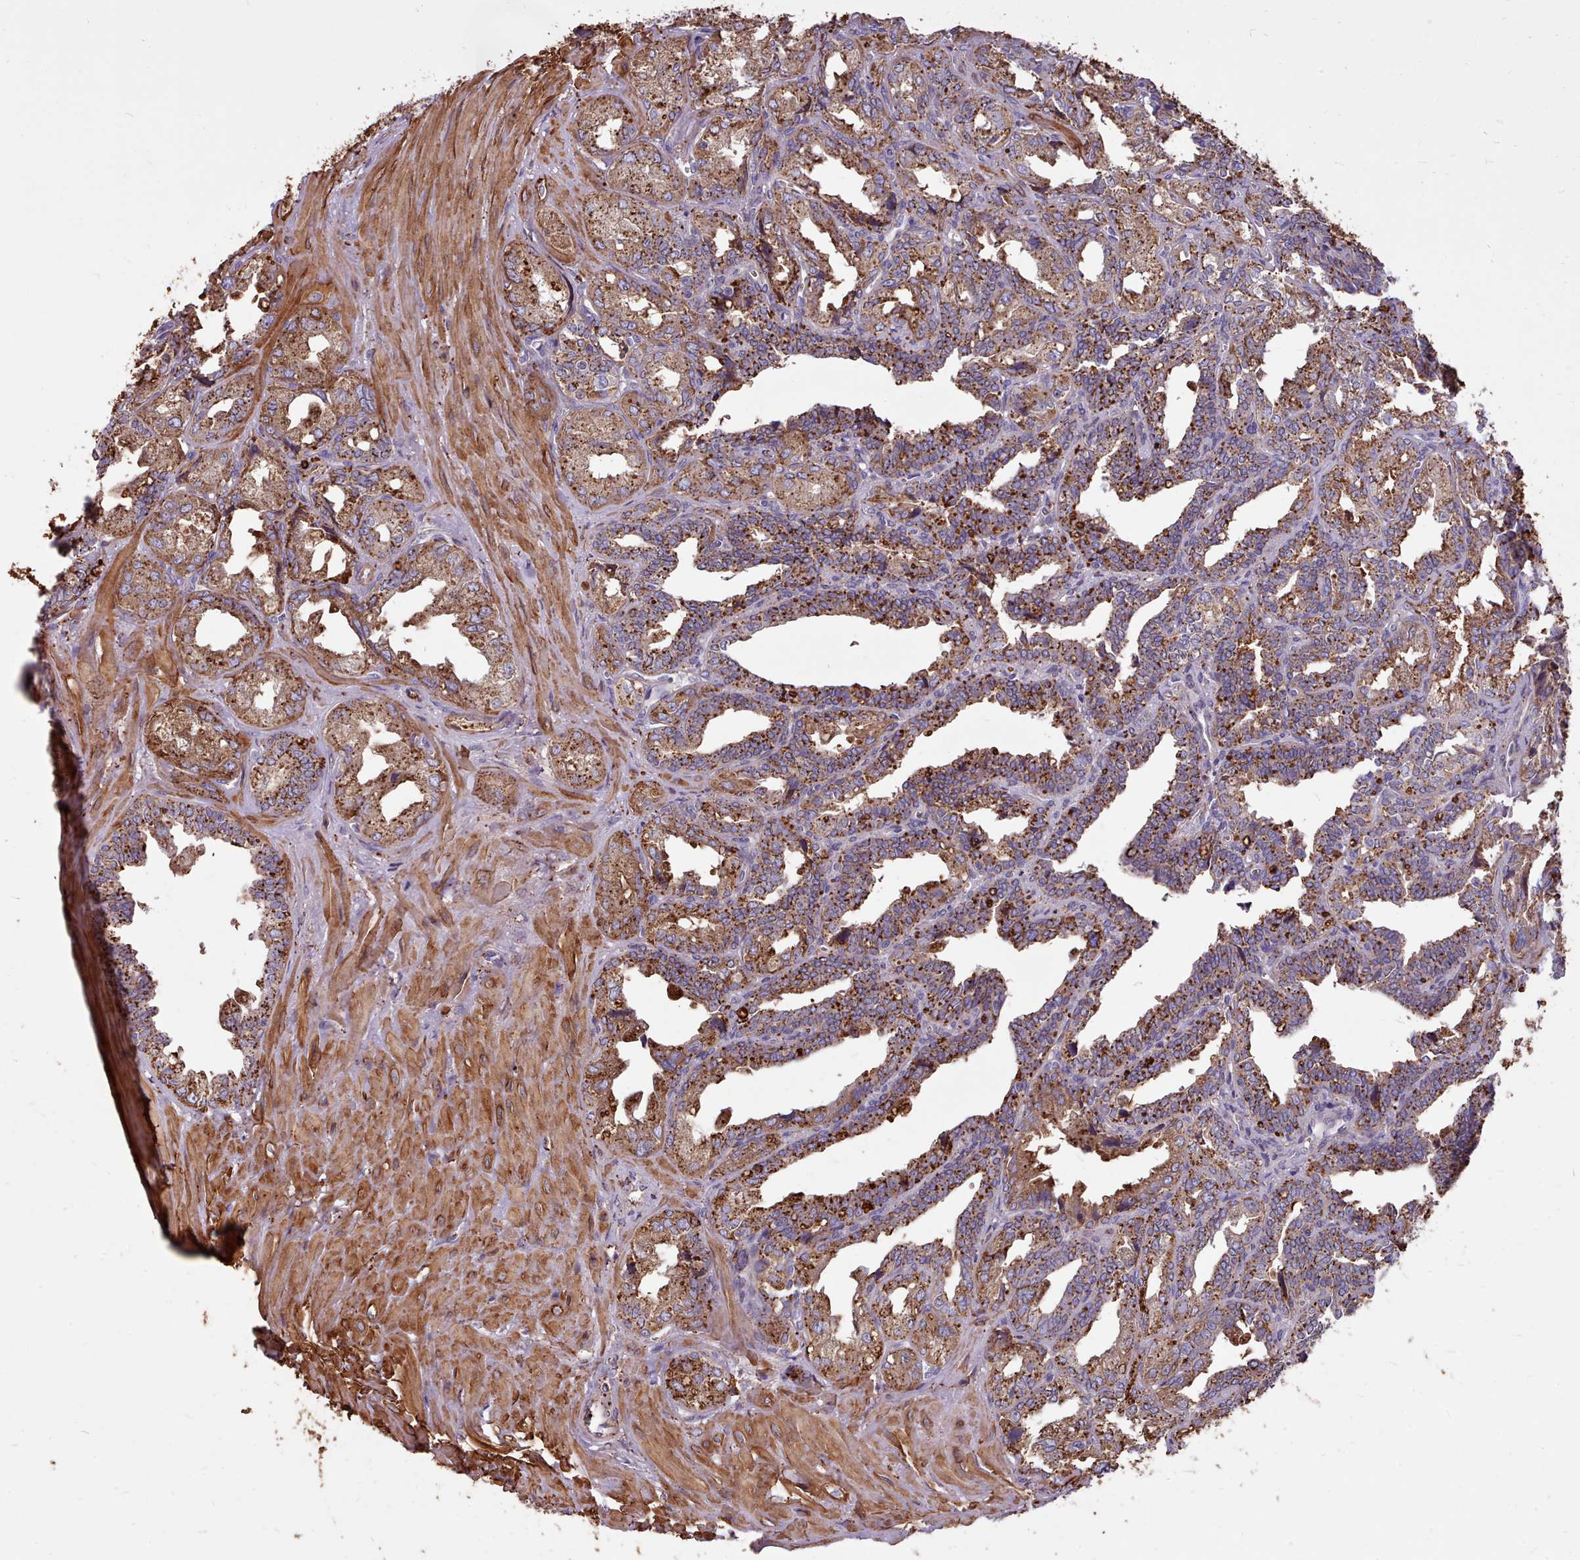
{"staining": {"intensity": "strong", "quantity": ">75%", "location": "cytoplasmic/membranous"}, "tissue": "seminal vesicle", "cell_type": "Glandular cells", "image_type": "normal", "snomed": [{"axis": "morphology", "description": "Normal tissue, NOS"}, {"axis": "topography", "description": "Seminal veicle"}], "caption": "A brown stain labels strong cytoplasmic/membranous staining of a protein in glandular cells of unremarkable seminal vesicle. Ihc stains the protein in brown and the nuclei are stained blue.", "gene": "PACSIN3", "patient": {"sex": "male", "age": 67}}